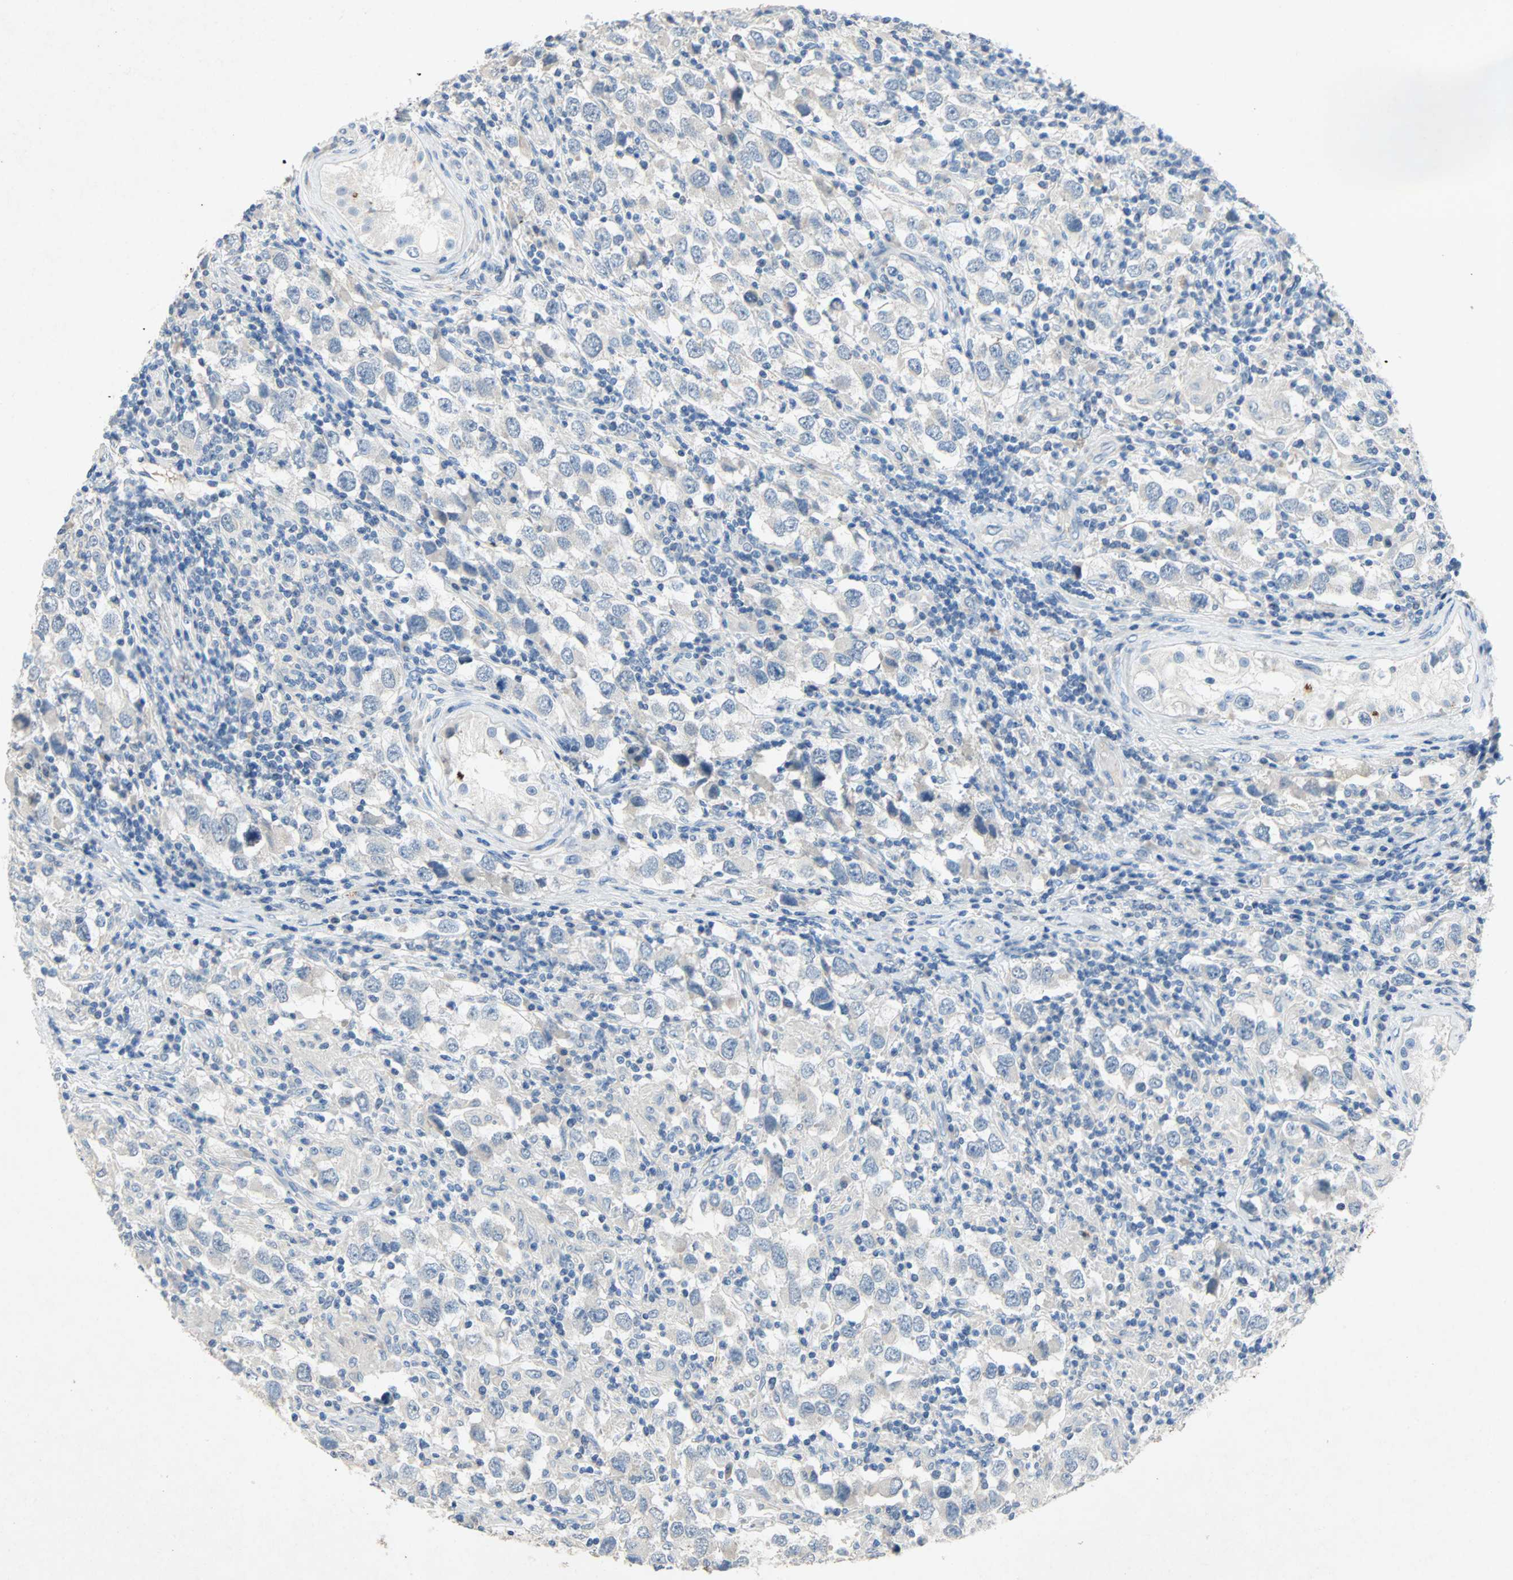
{"staining": {"intensity": "negative", "quantity": "none", "location": "none"}, "tissue": "testis cancer", "cell_type": "Tumor cells", "image_type": "cancer", "snomed": [{"axis": "morphology", "description": "Carcinoma, Embryonal, NOS"}, {"axis": "topography", "description": "Testis"}], "caption": "This is an IHC micrograph of human testis cancer (embryonal carcinoma). There is no expression in tumor cells.", "gene": "PCDHB2", "patient": {"sex": "male", "age": 21}}